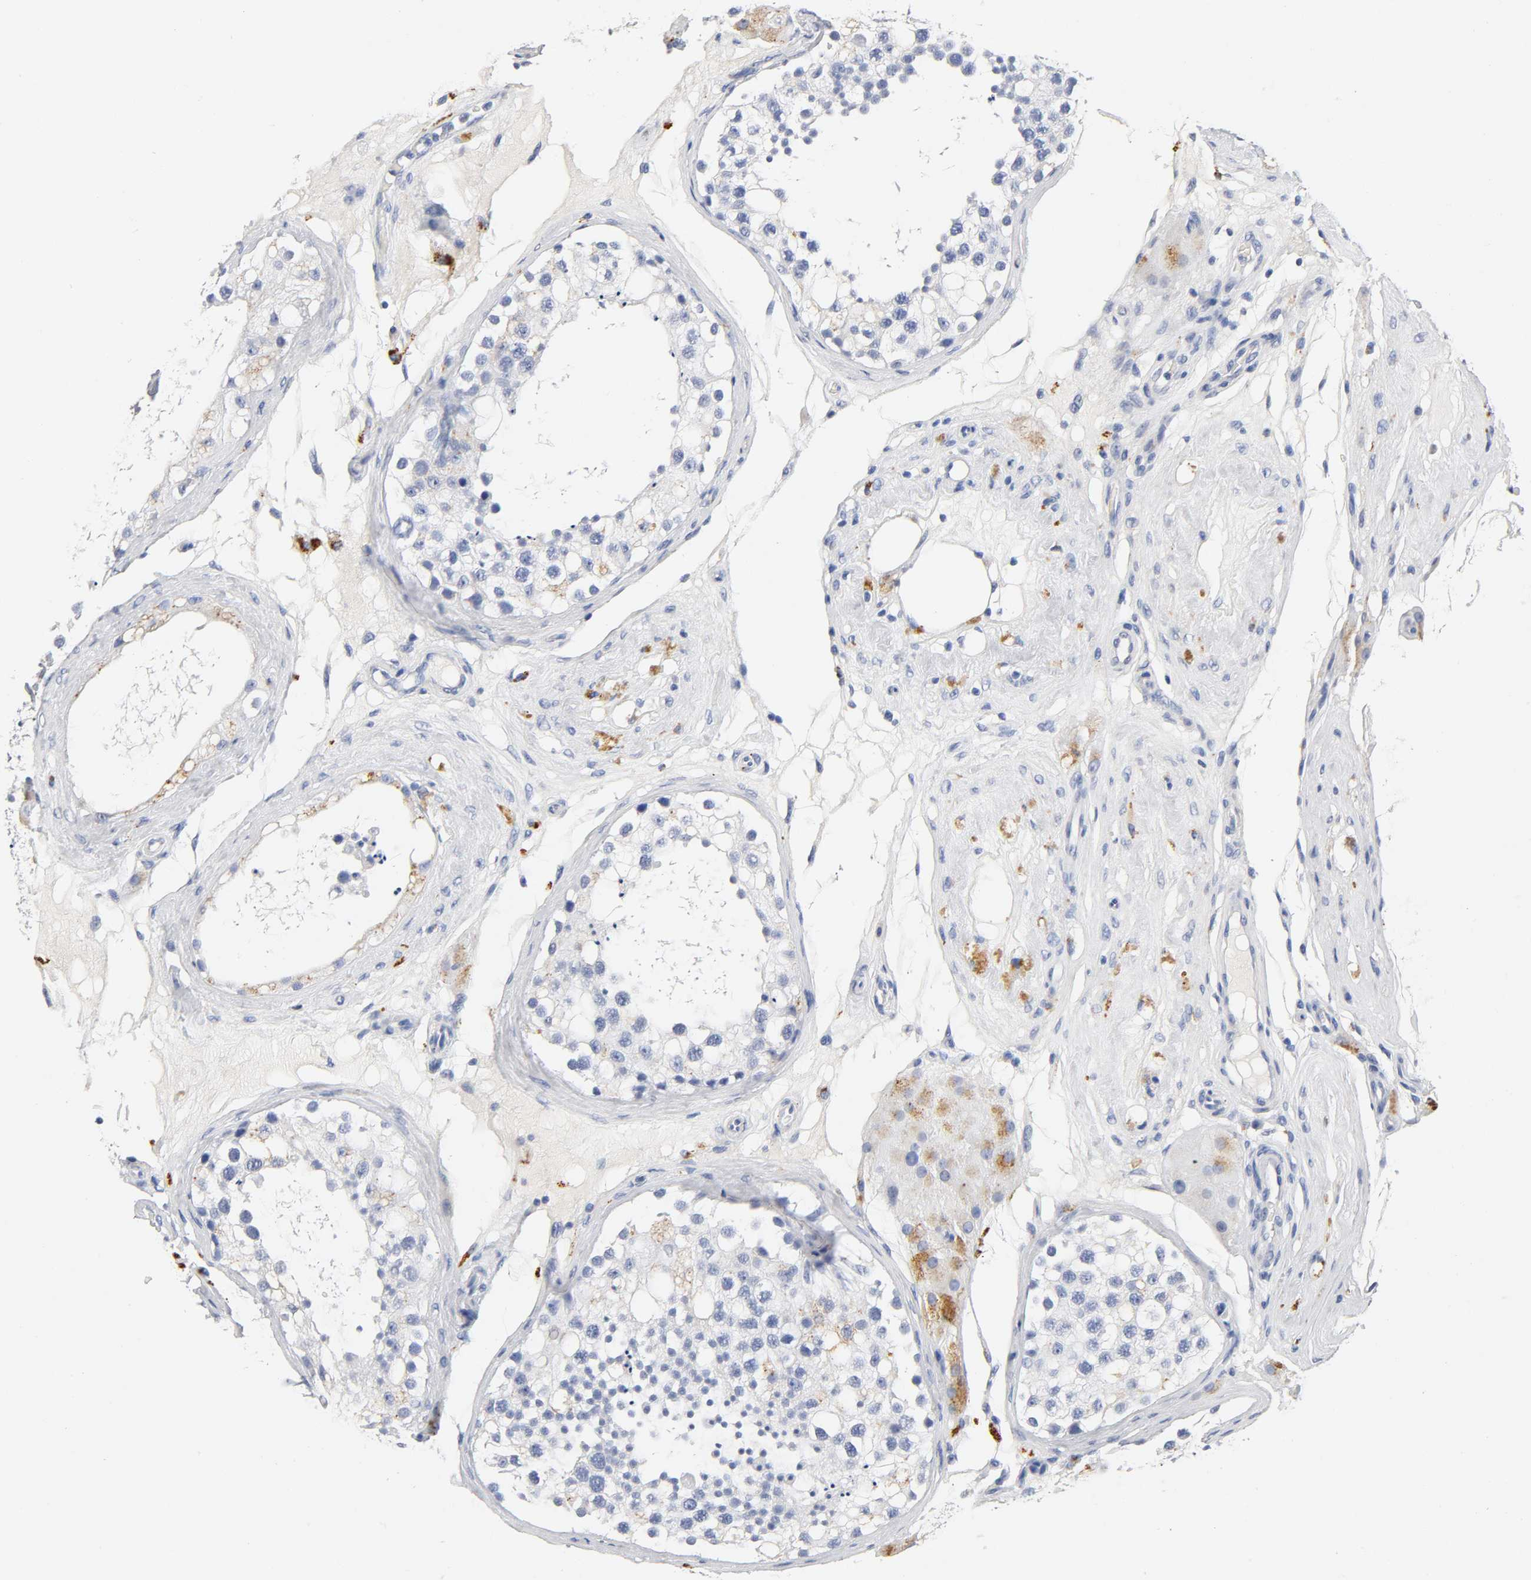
{"staining": {"intensity": "negative", "quantity": "none", "location": "none"}, "tissue": "testis", "cell_type": "Cells in seminiferous ducts", "image_type": "normal", "snomed": [{"axis": "morphology", "description": "Normal tissue, NOS"}, {"axis": "topography", "description": "Testis"}], "caption": "A high-resolution image shows immunohistochemistry staining of normal testis, which demonstrates no significant positivity in cells in seminiferous ducts.", "gene": "PLP1", "patient": {"sex": "male", "age": 68}}